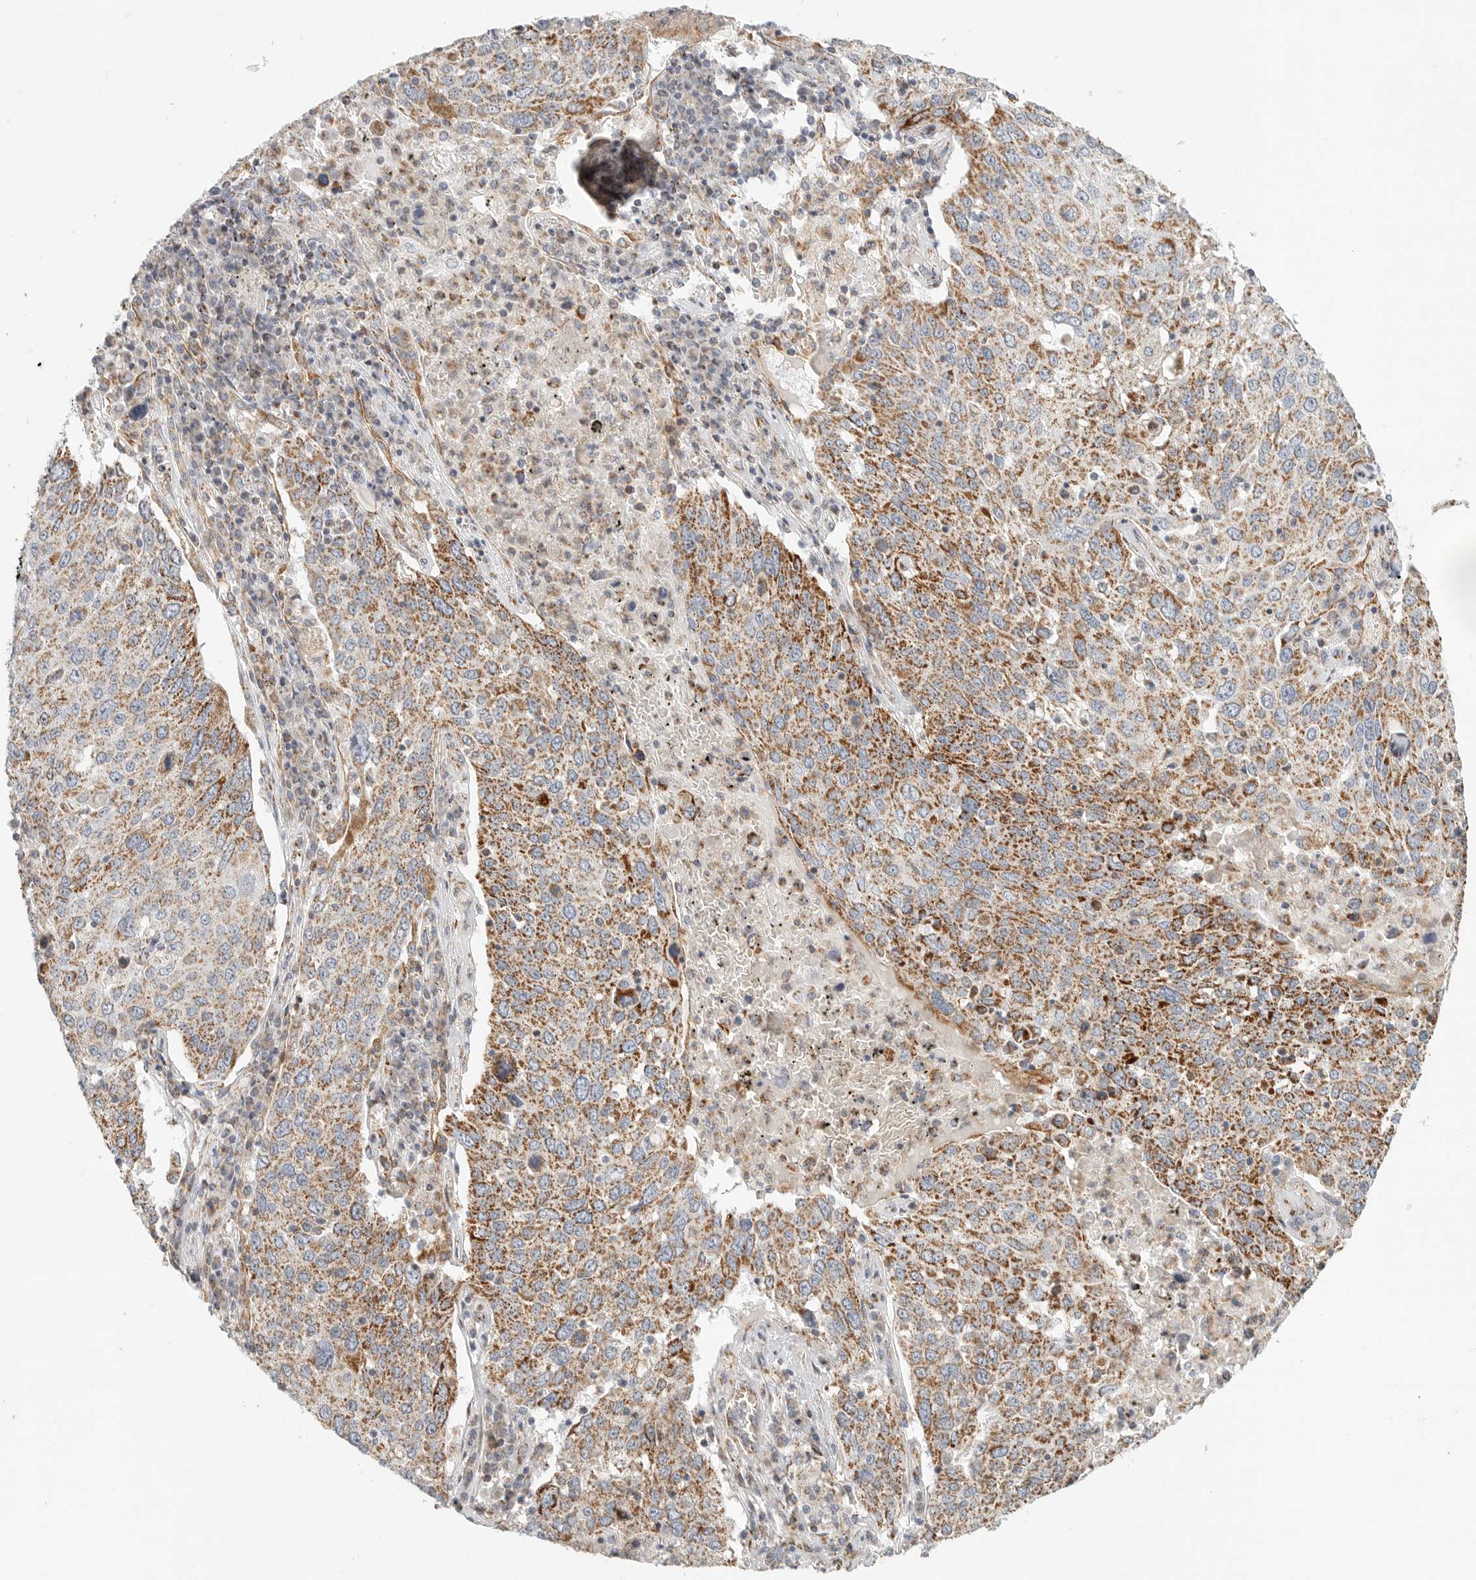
{"staining": {"intensity": "moderate", "quantity": ">75%", "location": "cytoplasmic/membranous"}, "tissue": "lung cancer", "cell_type": "Tumor cells", "image_type": "cancer", "snomed": [{"axis": "morphology", "description": "Squamous cell carcinoma, NOS"}, {"axis": "topography", "description": "Lung"}], "caption": "Protein expression analysis of lung squamous cell carcinoma exhibits moderate cytoplasmic/membranous expression in approximately >75% of tumor cells.", "gene": "SLC25A26", "patient": {"sex": "male", "age": 65}}